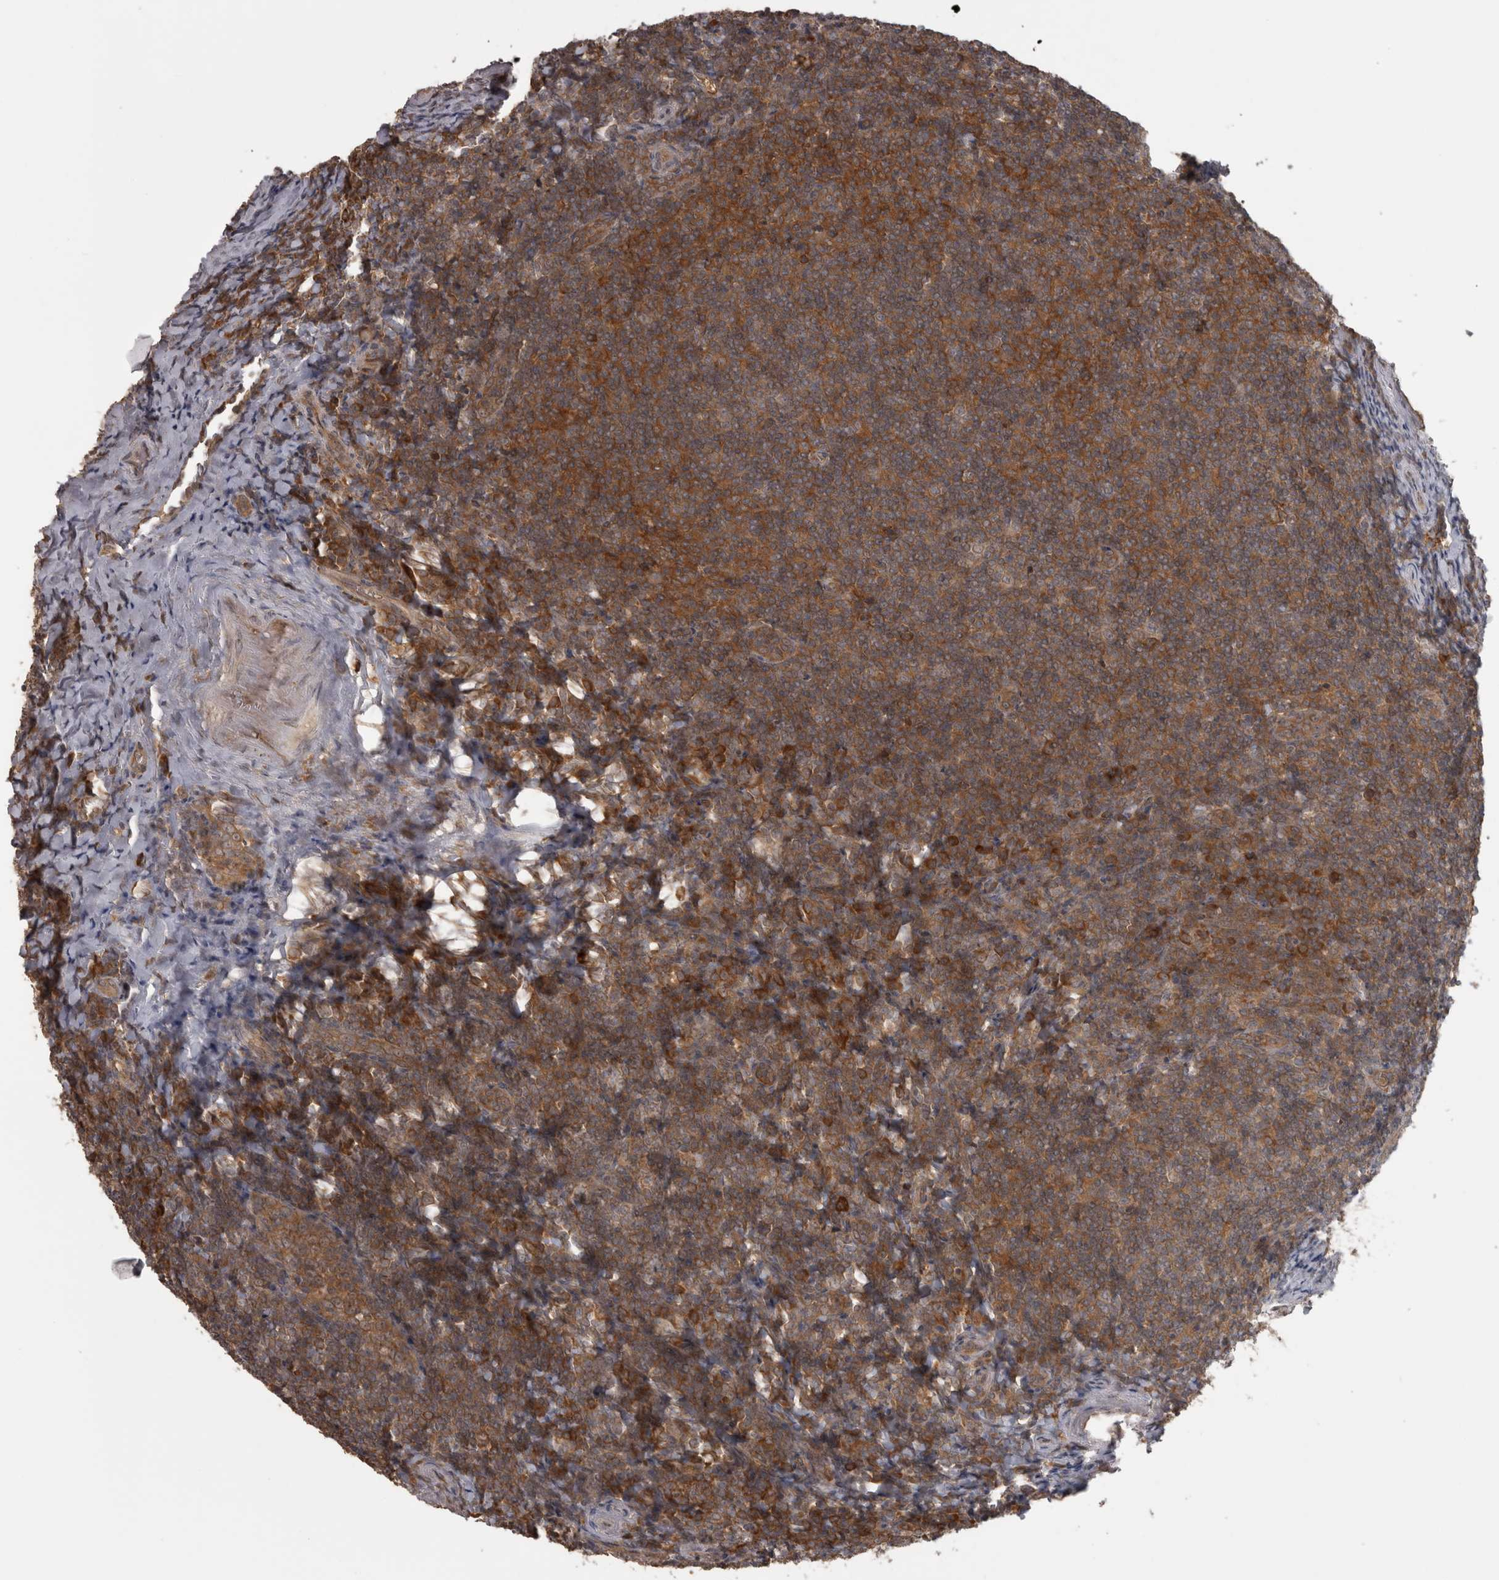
{"staining": {"intensity": "moderate", "quantity": ">75%", "location": "cytoplasmic/membranous"}, "tissue": "tonsil", "cell_type": "Germinal center cells", "image_type": "normal", "snomed": [{"axis": "morphology", "description": "Normal tissue, NOS"}, {"axis": "topography", "description": "Tonsil"}], "caption": "Protein positivity by immunohistochemistry (IHC) displays moderate cytoplasmic/membranous staining in approximately >75% of germinal center cells in benign tonsil. The staining was performed using DAB, with brown indicating positive protein expression. Nuclei are stained blue with hematoxylin.", "gene": "MICU3", "patient": {"sex": "male", "age": 37}}